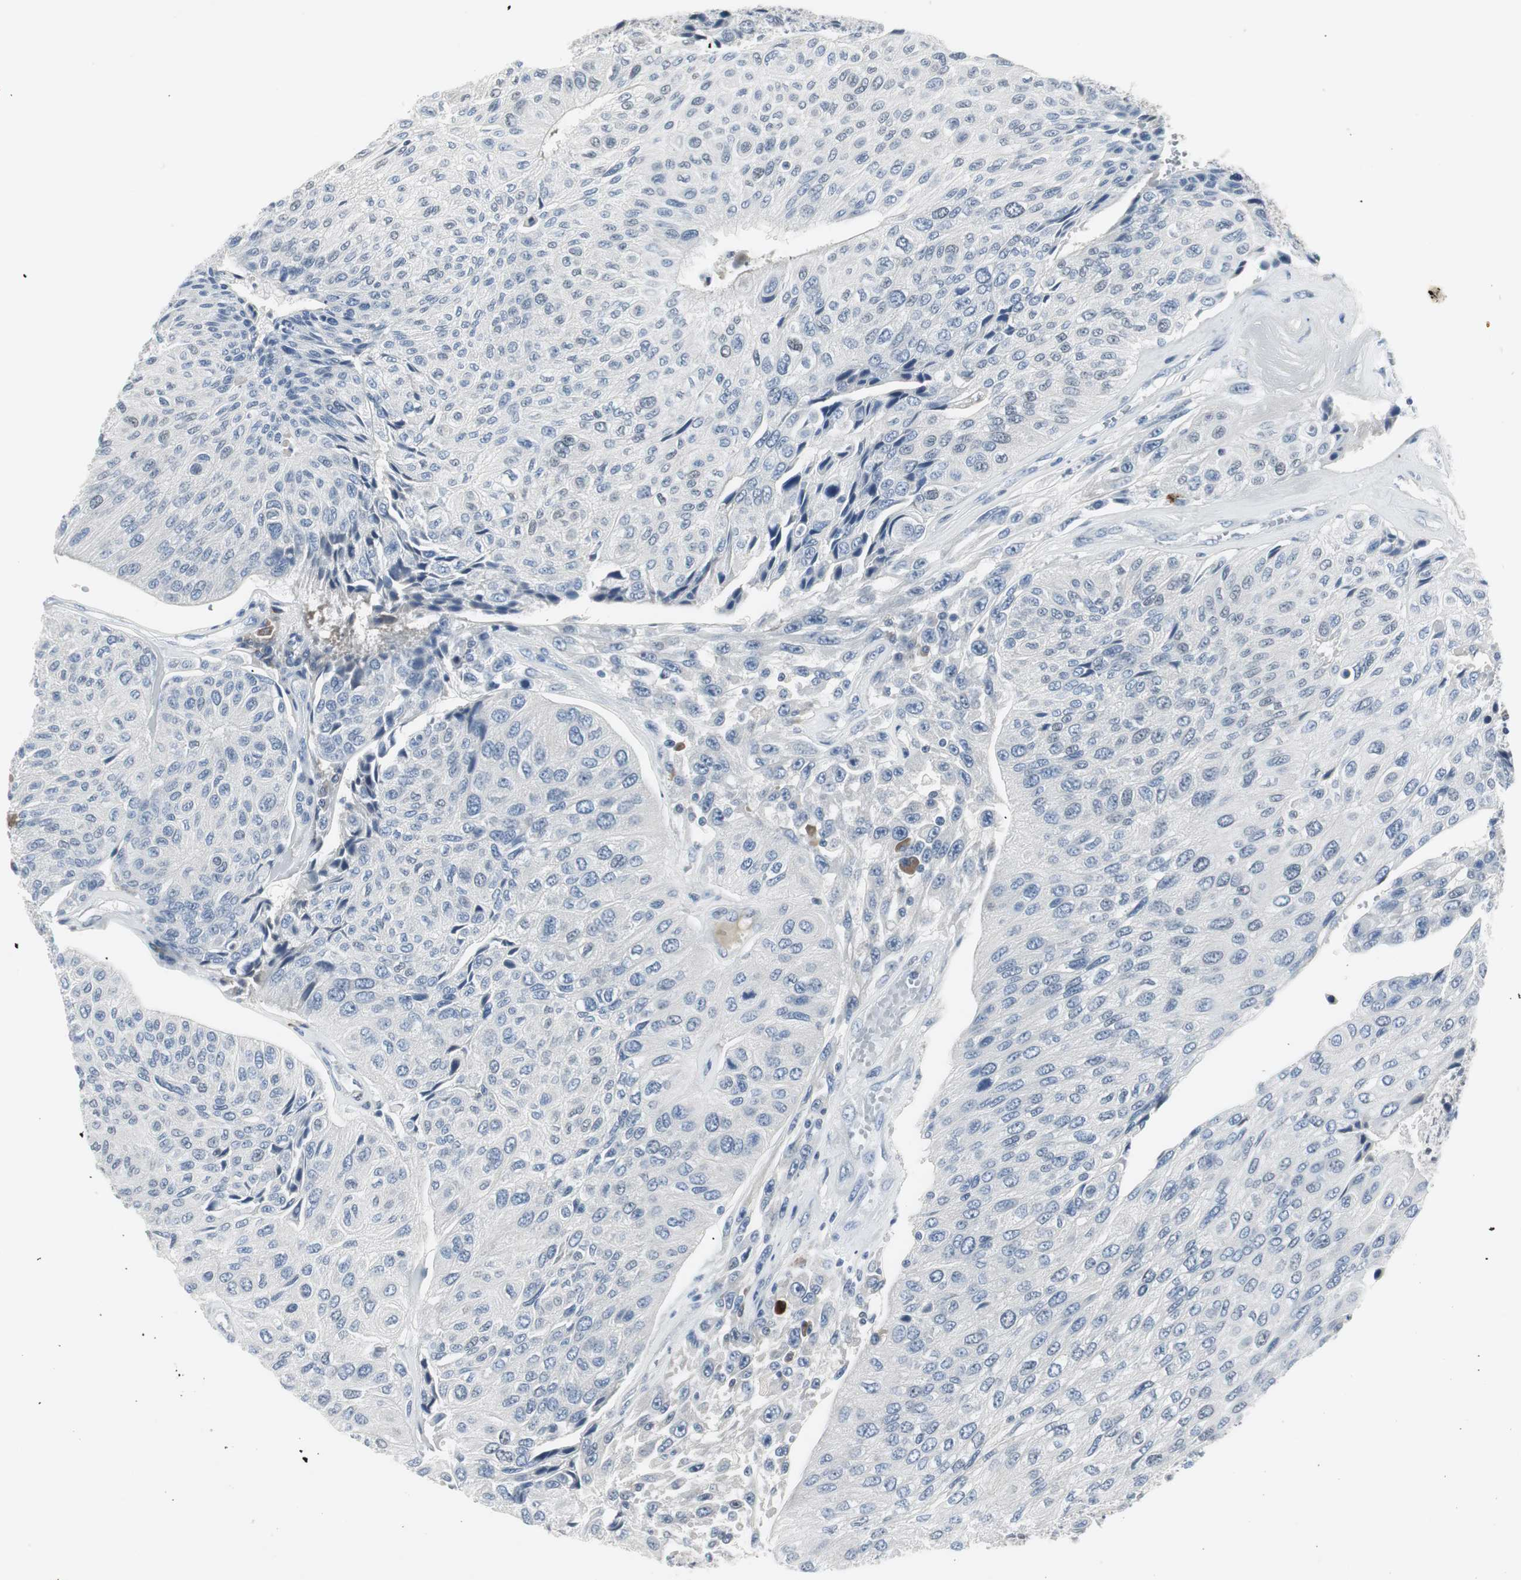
{"staining": {"intensity": "negative", "quantity": "none", "location": "none"}, "tissue": "urothelial cancer", "cell_type": "Tumor cells", "image_type": "cancer", "snomed": [{"axis": "morphology", "description": "Urothelial carcinoma, High grade"}, {"axis": "topography", "description": "Urinary bladder"}], "caption": "The IHC photomicrograph has no significant positivity in tumor cells of urothelial cancer tissue. (Brightfield microscopy of DAB (3,3'-diaminobenzidine) immunohistochemistry at high magnification).", "gene": "ELK1", "patient": {"sex": "male", "age": 66}}